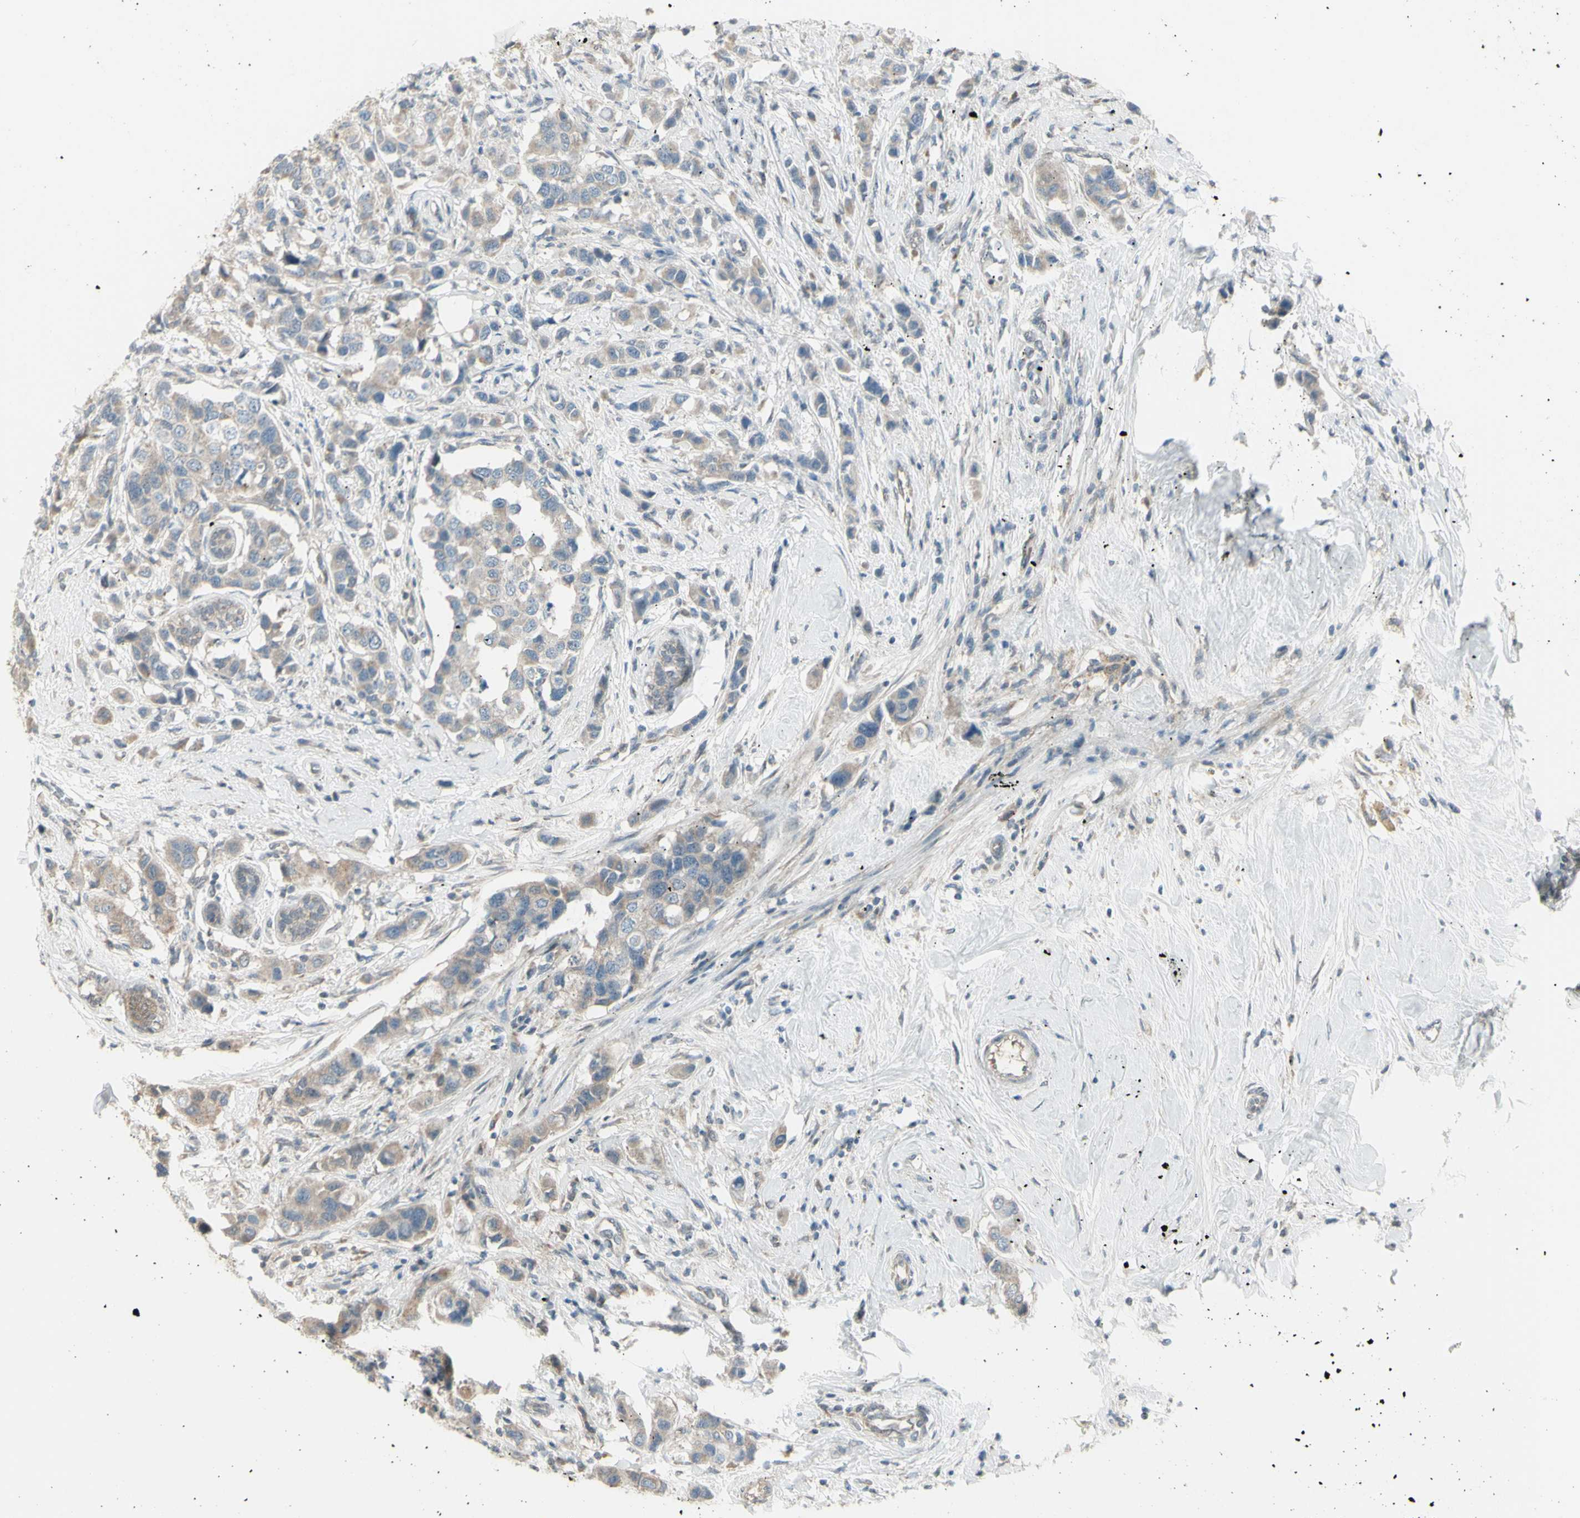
{"staining": {"intensity": "weak", "quantity": "25%-75%", "location": "cytoplasmic/membranous"}, "tissue": "breast cancer", "cell_type": "Tumor cells", "image_type": "cancer", "snomed": [{"axis": "morphology", "description": "Normal tissue, NOS"}, {"axis": "morphology", "description": "Duct carcinoma"}, {"axis": "topography", "description": "Breast"}], "caption": "Invasive ductal carcinoma (breast) stained with DAB IHC demonstrates low levels of weak cytoplasmic/membranous positivity in approximately 25%-75% of tumor cells. Immunohistochemistry (ihc) stains the protein in brown and the nuclei are stained blue.", "gene": "NAXD", "patient": {"sex": "female", "age": 50}}